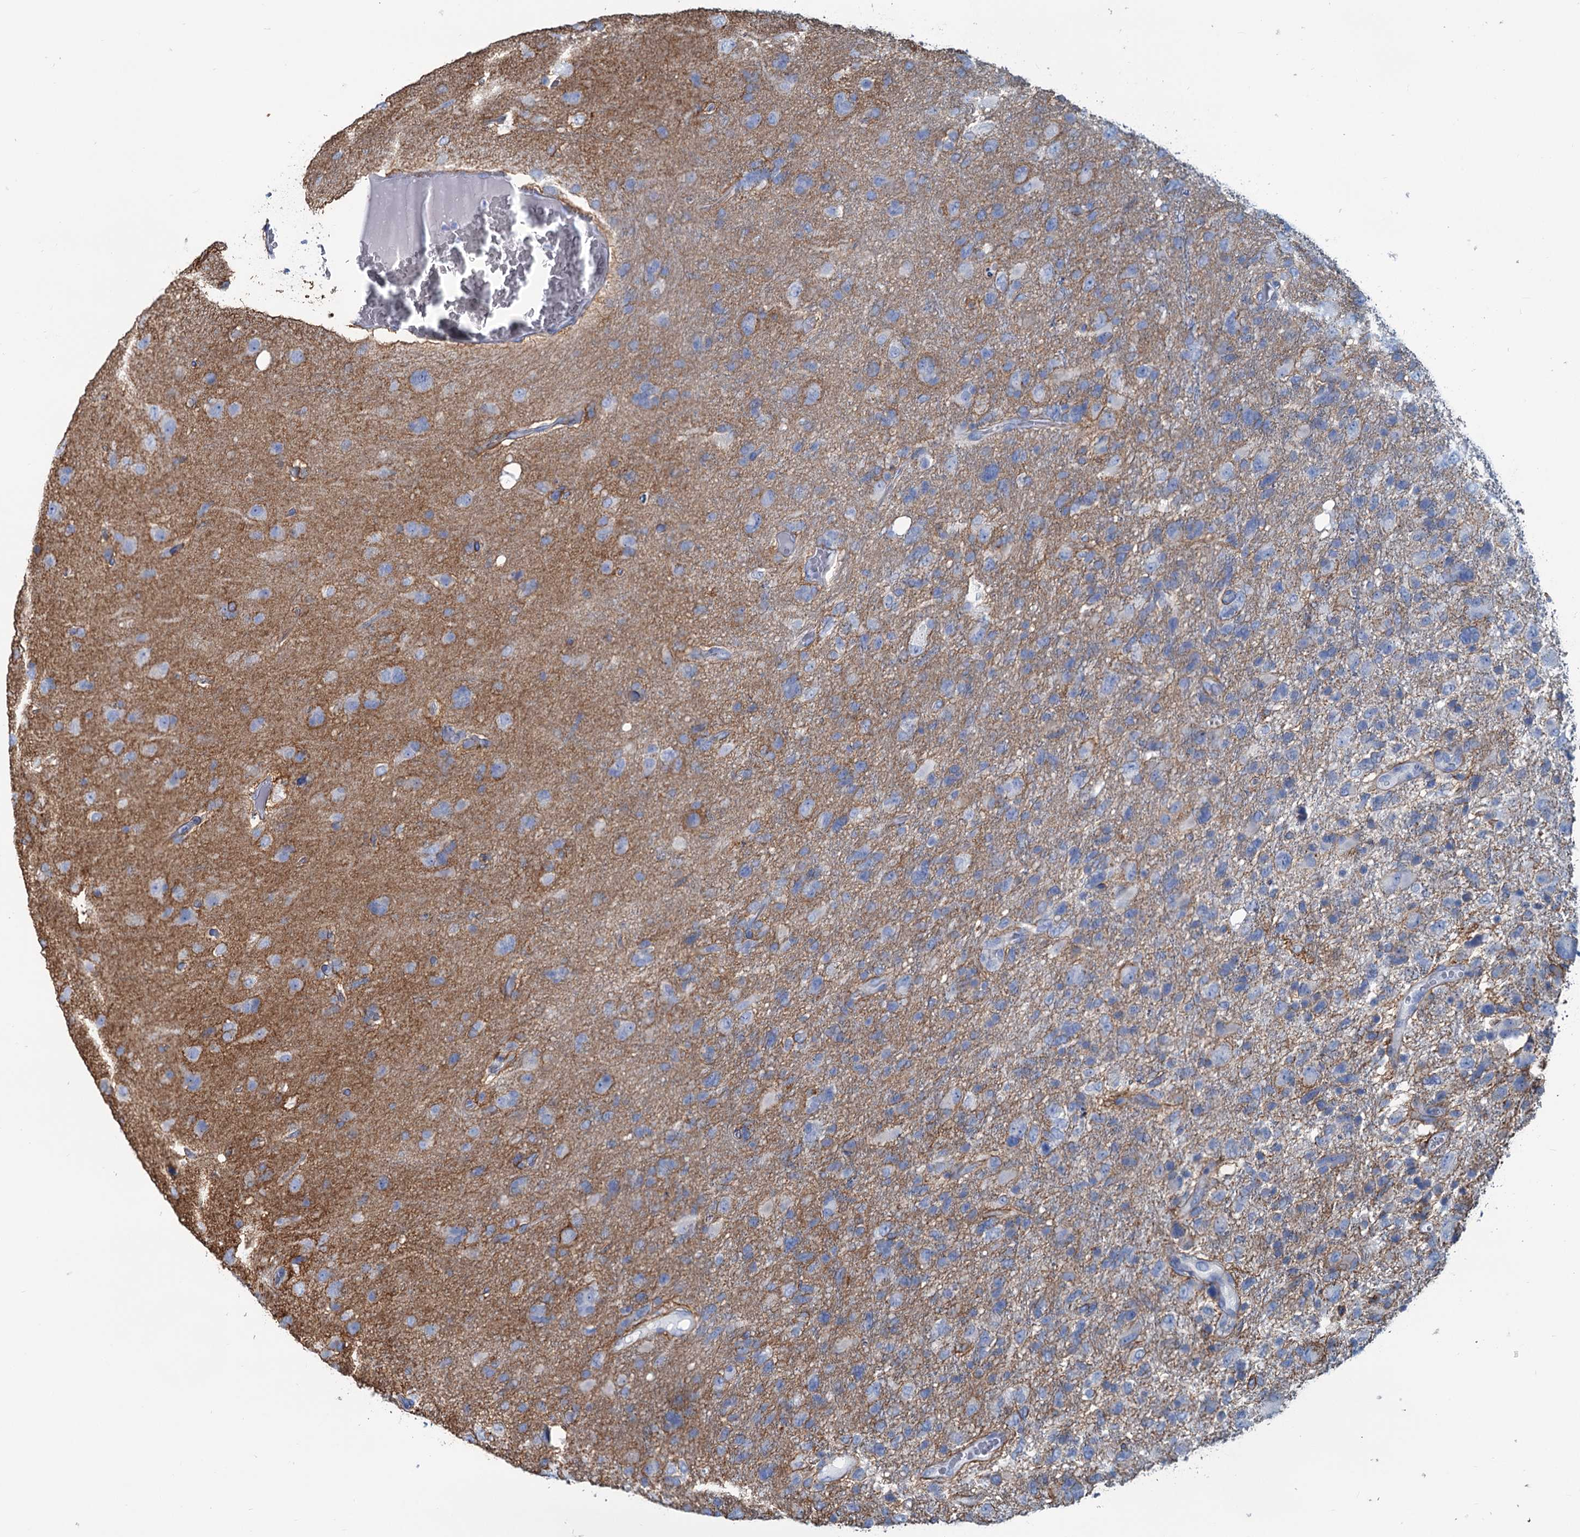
{"staining": {"intensity": "negative", "quantity": "none", "location": "none"}, "tissue": "glioma", "cell_type": "Tumor cells", "image_type": "cancer", "snomed": [{"axis": "morphology", "description": "Glioma, malignant, High grade"}, {"axis": "topography", "description": "Brain"}], "caption": "IHC micrograph of neoplastic tissue: glioma stained with DAB (3,3'-diaminobenzidine) reveals no significant protein expression in tumor cells.", "gene": "SLC1A3", "patient": {"sex": "male", "age": 61}}